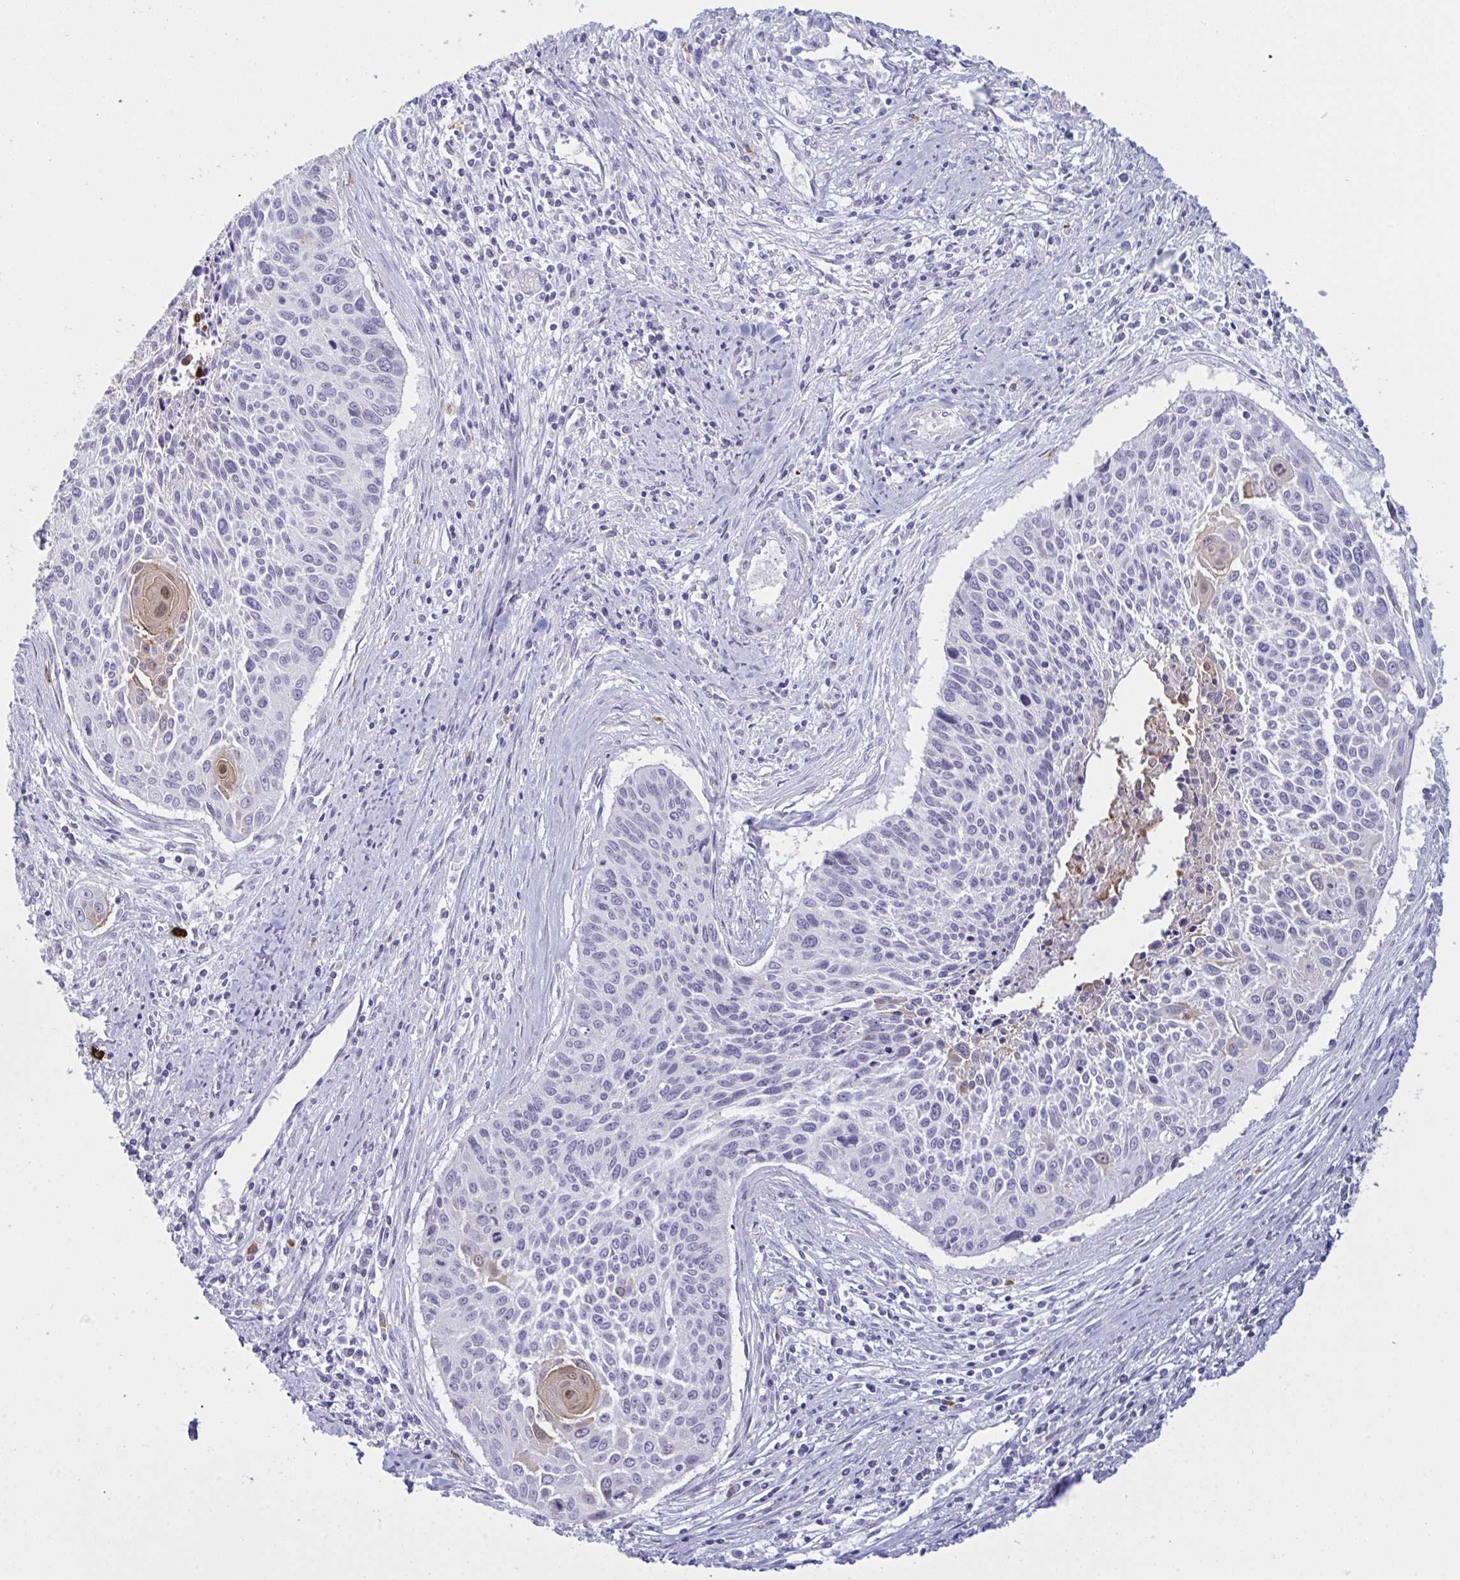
{"staining": {"intensity": "weak", "quantity": "<25%", "location": "nuclear"}, "tissue": "cervical cancer", "cell_type": "Tumor cells", "image_type": "cancer", "snomed": [{"axis": "morphology", "description": "Squamous cell carcinoma, NOS"}, {"axis": "topography", "description": "Cervix"}], "caption": "An image of human cervical squamous cell carcinoma is negative for staining in tumor cells.", "gene": "ZNF684", "patient": {"sex": "female", "age": 55}}